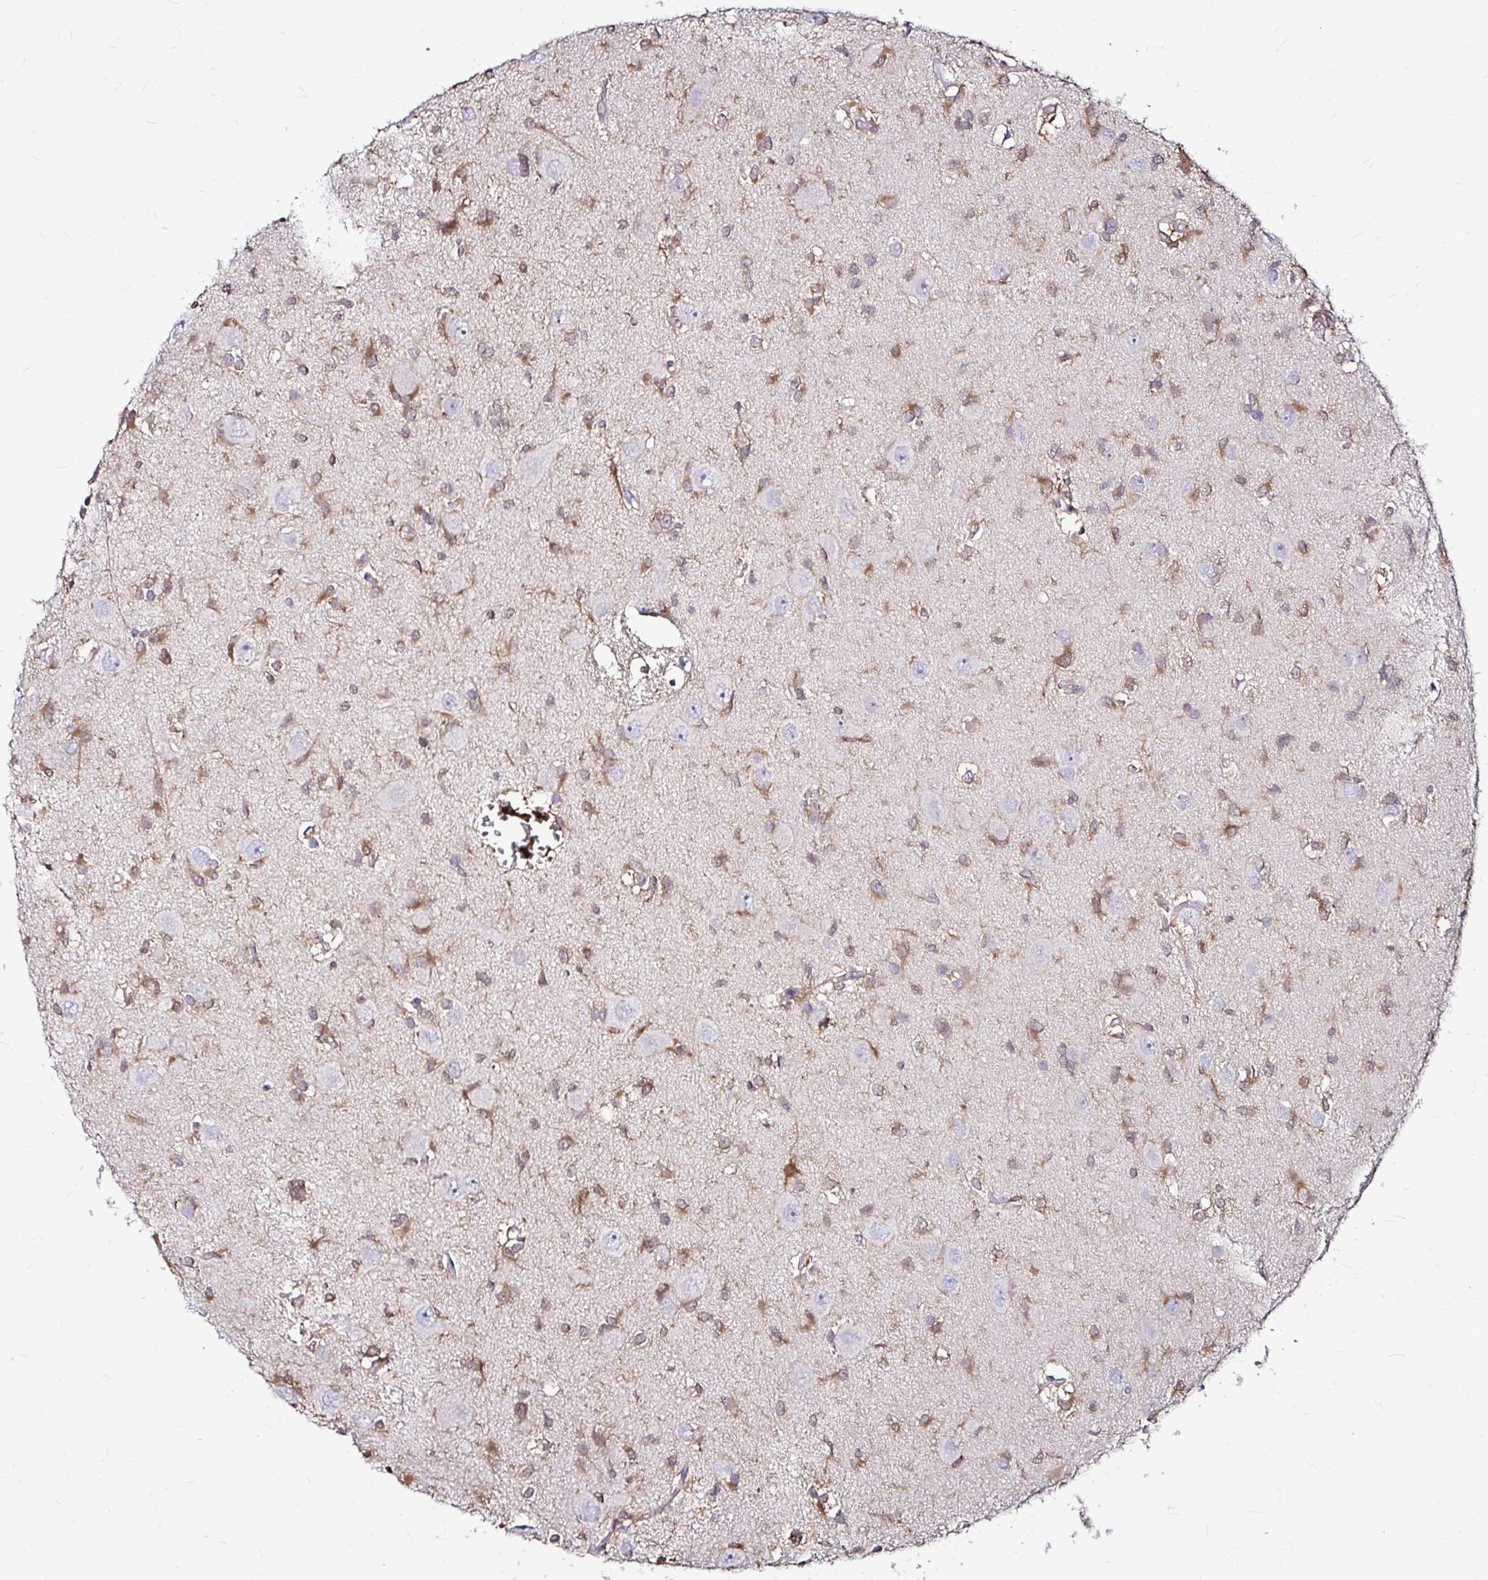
{"staining": {"intensity": "negative", "quantity": "none", "location": "none"}, "tissue": "glioma", "cell_type": "Tumor cells", "image_type": "cancer", "snomed": [{"axis": "morphology", "description": "Glioma, malignant, High grade"}, {"axis": "topography", "description": "Brain"}], "caption": "Glioma was stained to show a protein in brown. There is no significant positivity in tumor cells. (Immunohistochemistry, brightfield microscopy, high magnification).", "gene": "IDH1", "patient": {"sex": "male", "age": 23}}